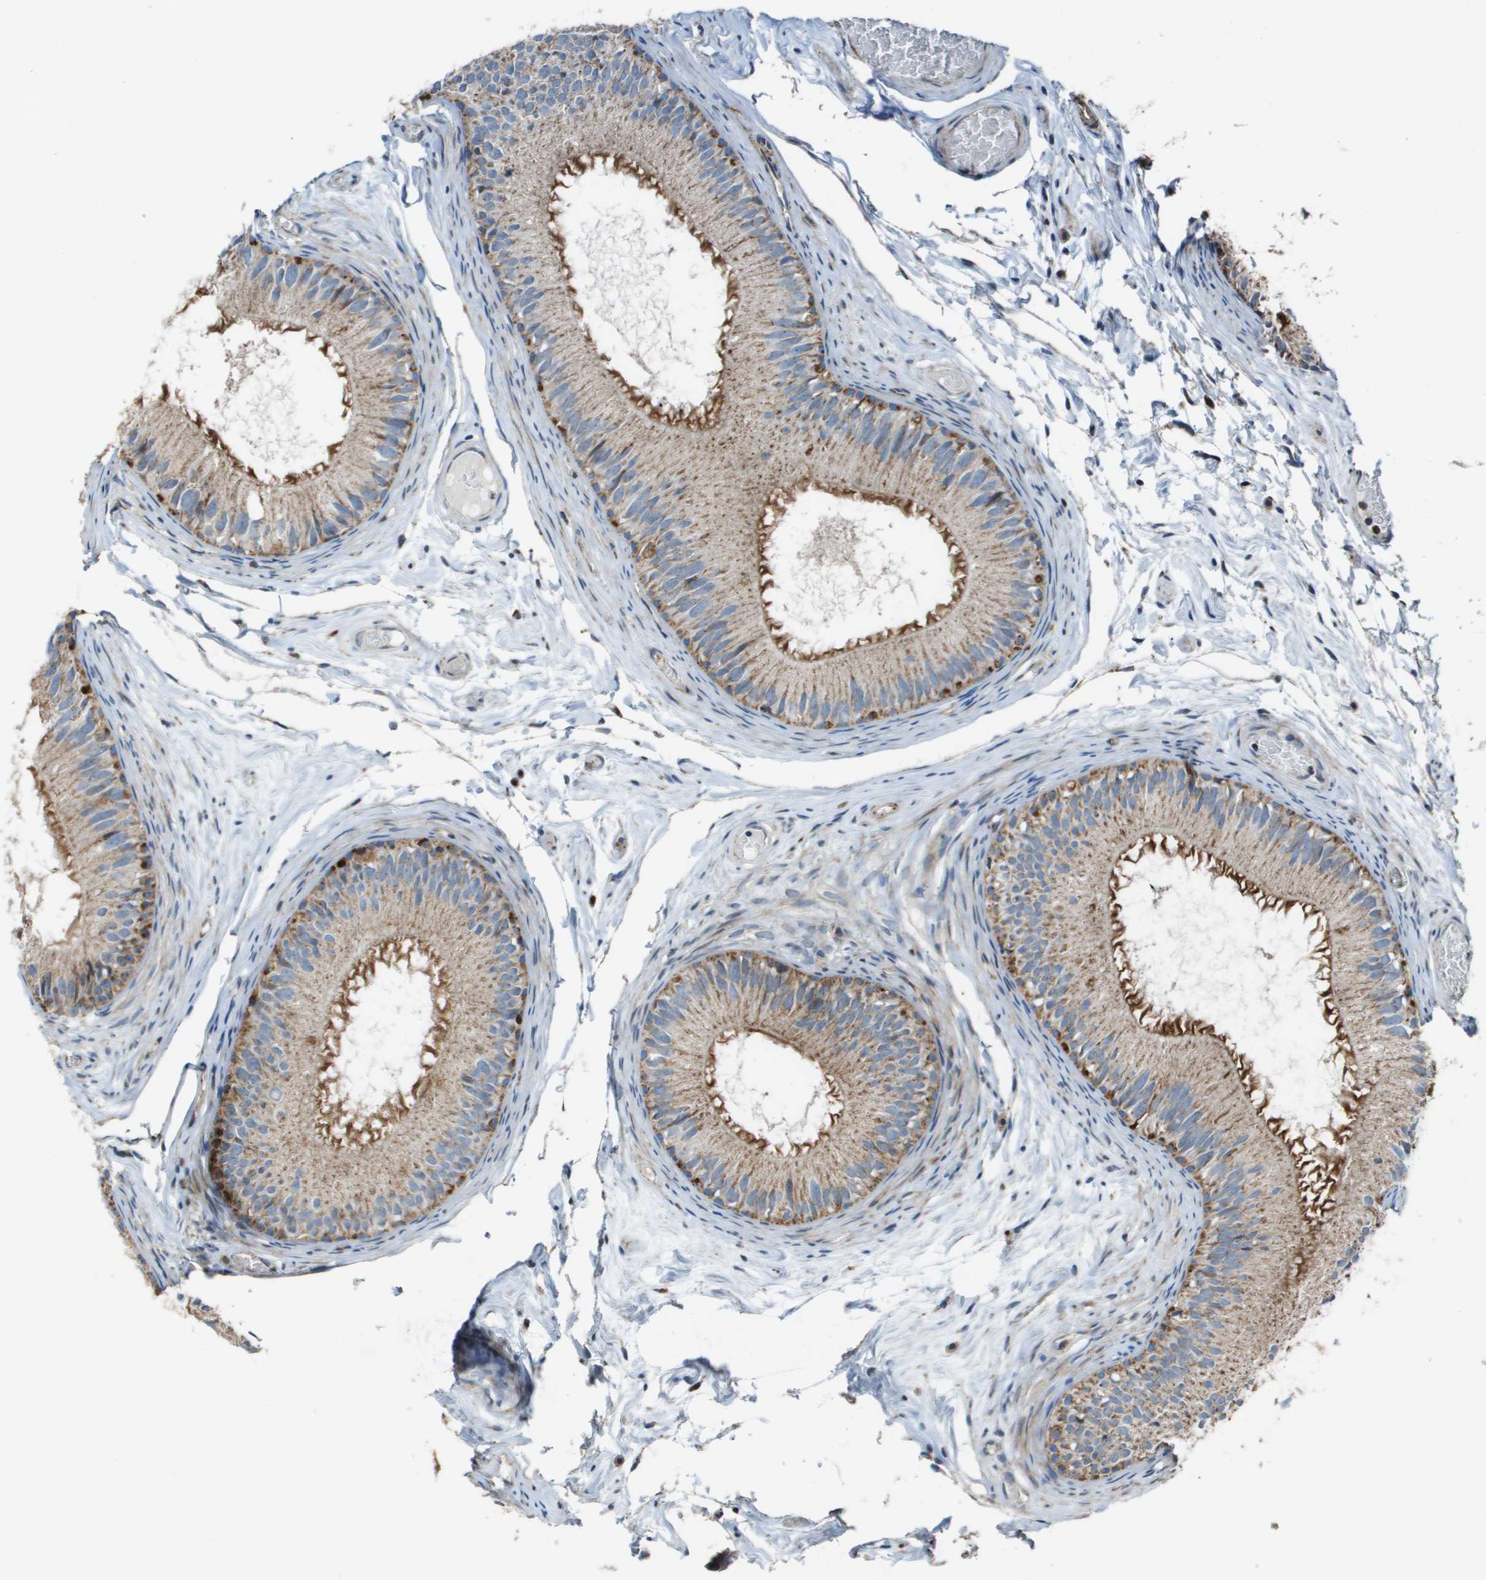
{"staining": {"intensity": "moderate", "quantity": ">75%", "location": "cytoplasmic/membranous"}, "tissue": "epididymis", "cell_type": "Glandular cells", "image_type": "normal", "snomed": [{"axis": "morphology", "description": "Normal tissue, NOS"}, {"axis": "topography", "description": "Epididymis"}], "caption": "High-power microscopy captured an immunohistochemistry (IHC) image of normal epididymis, revealing moderate cytoplasmic/membranous staining in approximately >75% of glandular cells.", "gene": "MGAT3", "patient": {"sex": "male", "age": 46}}